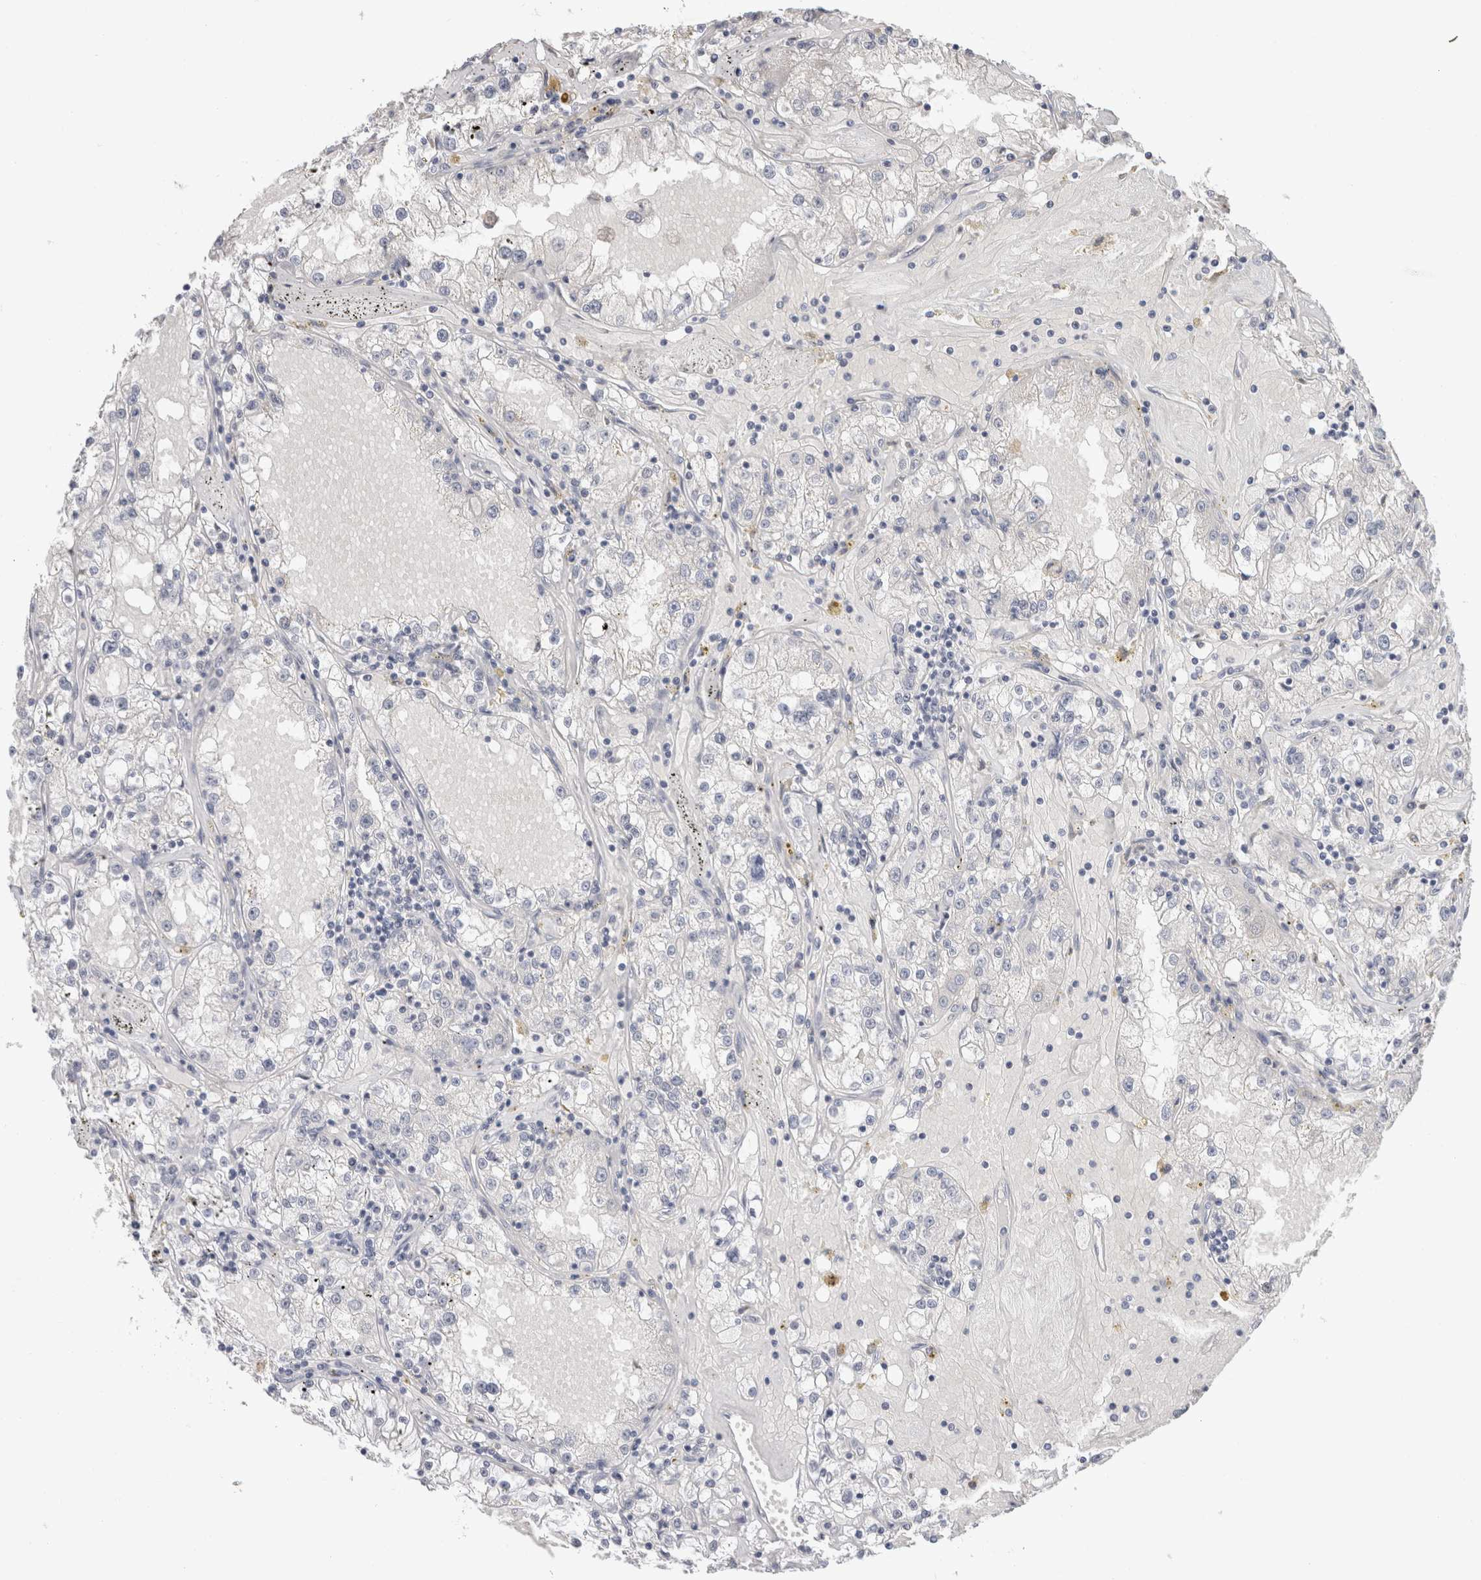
{"staining": {"intensity": "negative", "quantity": "none", "location": "none"}, "tissue": "renal cancer", "cell_type": "Tumor cells", "image_type": "cancer", "snomed": [{"axis": "morphology", "description": "Adenocarcinoma, NOS"}, {"axis": "topography", "description": "Kidney"}], "caption": "Immunohistochemistry histopathology image of neoplastic tissue: human renal cancer (adenocarcinoma) stained with DAB (3,3'-diaminobenzidine) displays no significant protein staining in tumor cells.", "gene": "AFP", "patient": {"sex": "male", "age": 56}}